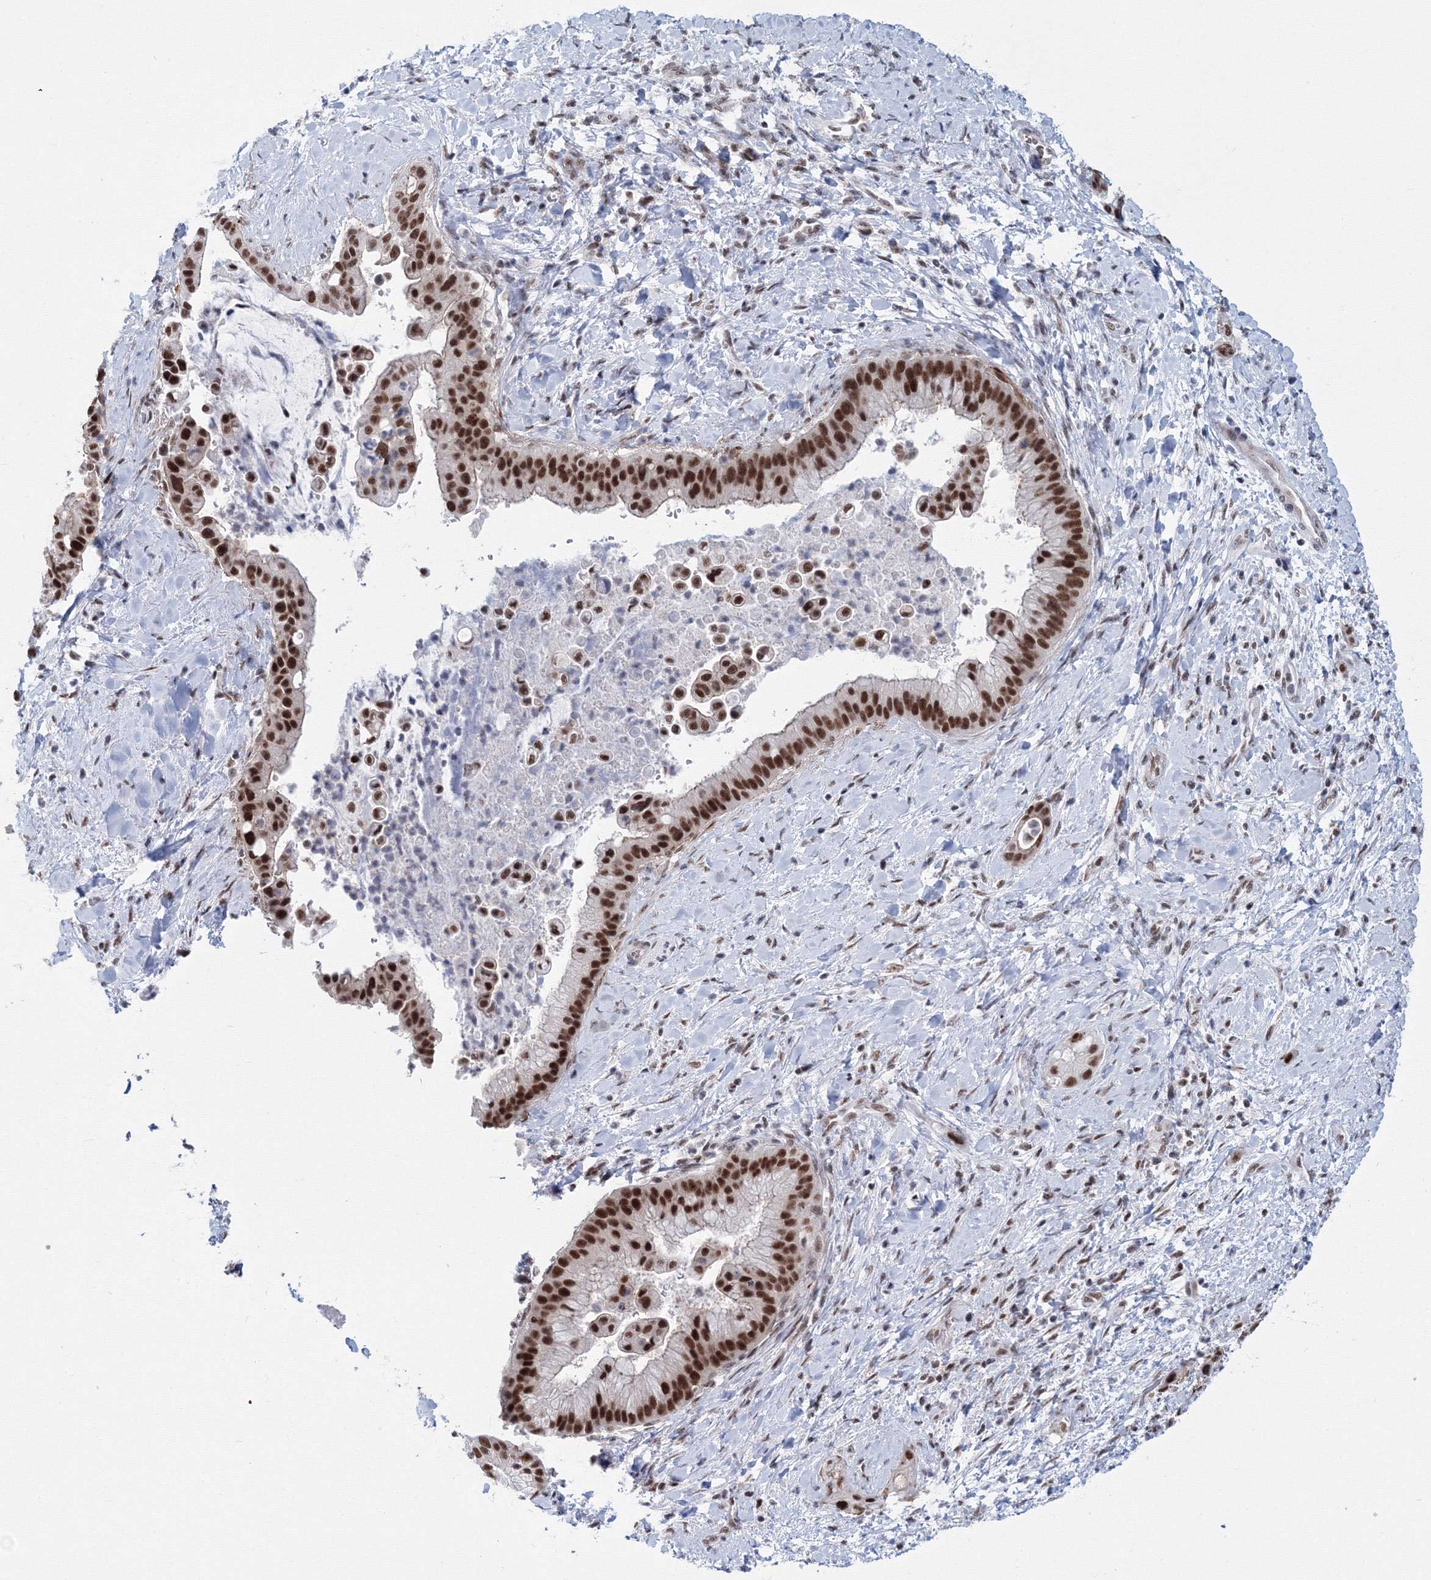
{"staining": {"intensity": "strong", "quantity": ">75%", "location": "nuclear"}, "tissue": "liver cancer", "cell_type": "Tumor cells", "image_type": "cancer", "snomed": [{"axis": "morphology", "description": "Cholangiocarcinoma"}, {"axis": "topography", "description": "Liver"}], "caption": "Immunohistochemical staining of liver cancer demonstrates high levels of strong nuclear protein staining in approximately >75% of tumor cells.", "gene": "SF3B6", "patient": {"sex": "female", "age": 54}}